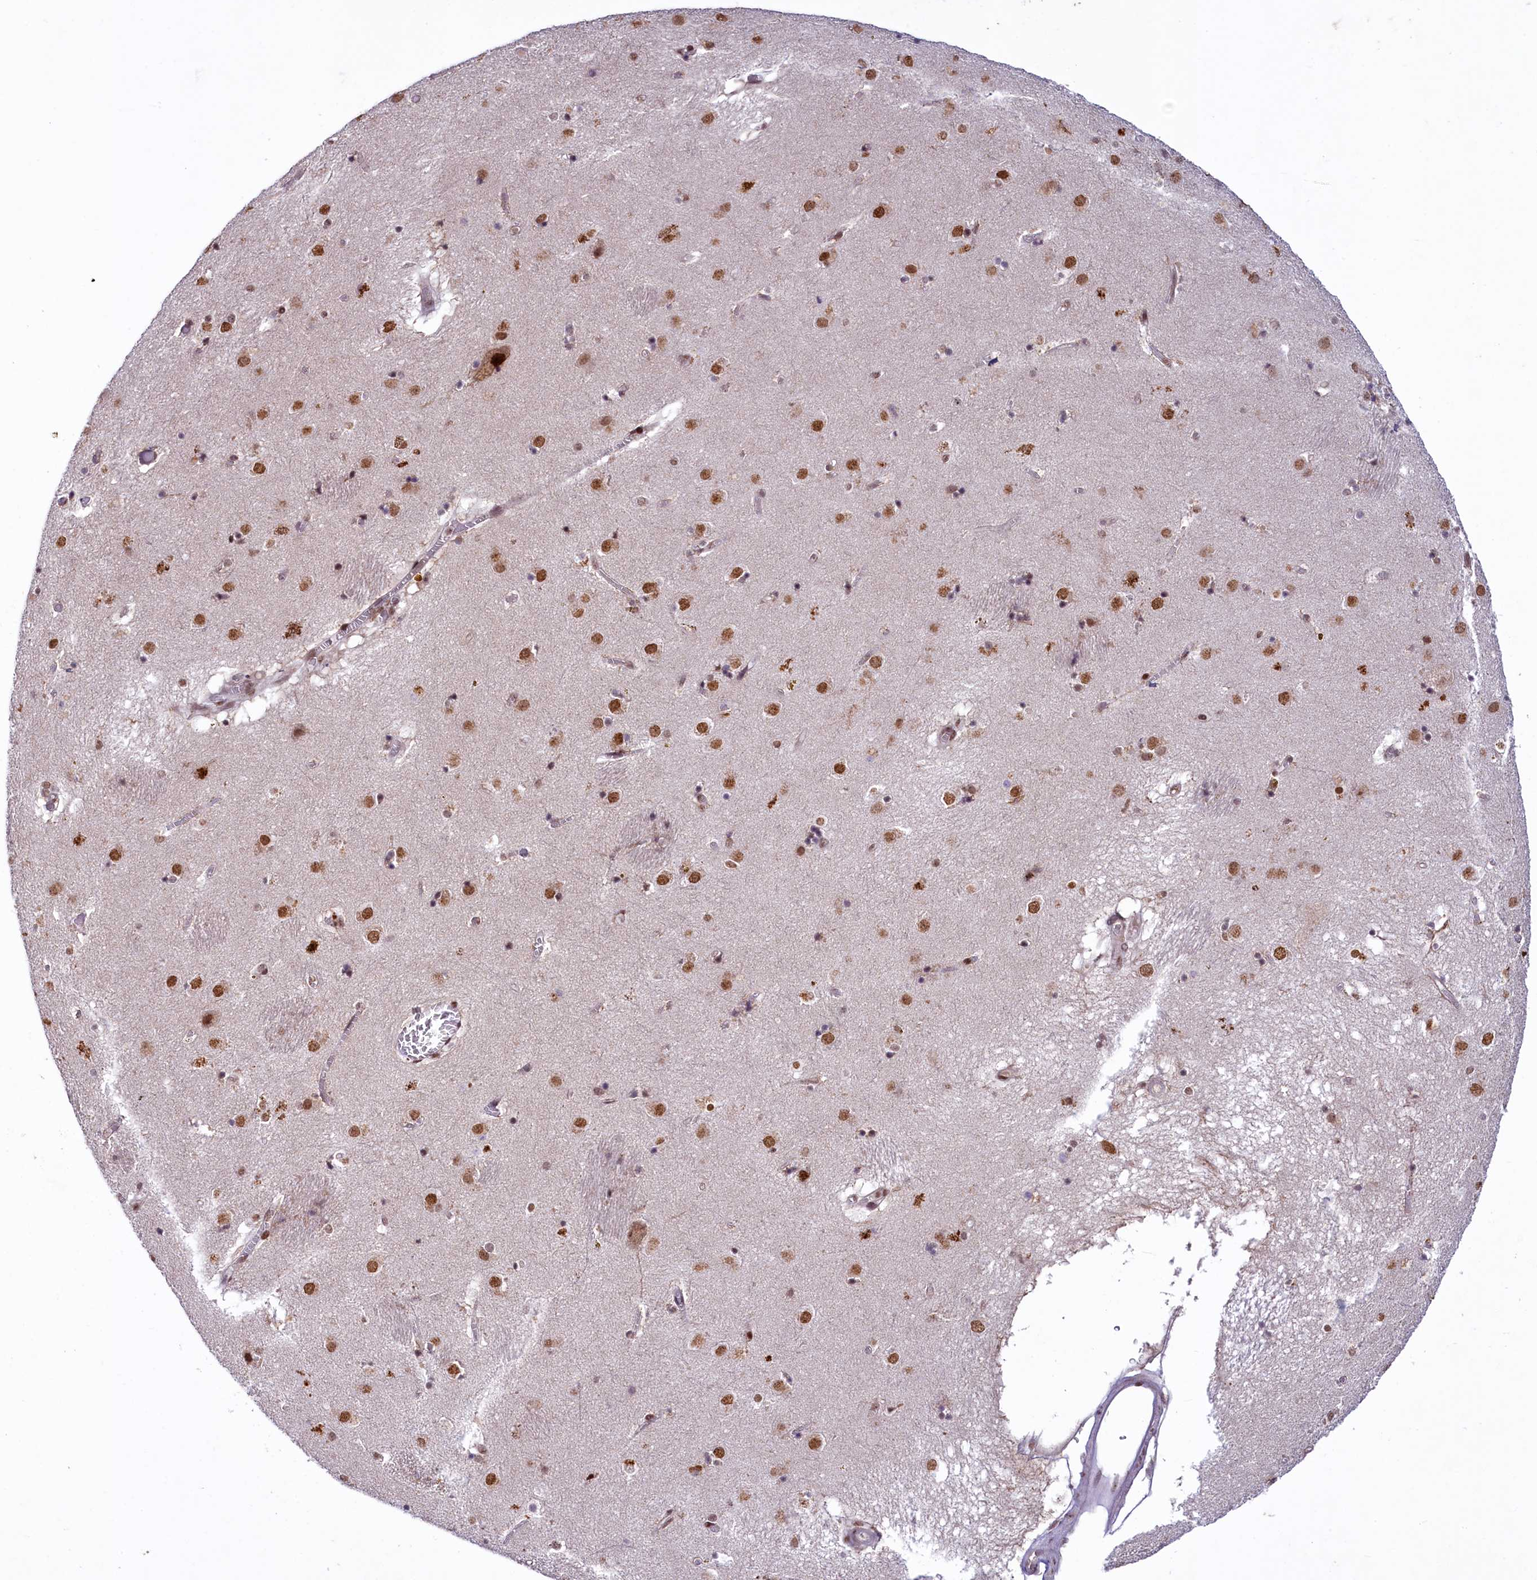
{"staining": {"intensity": "moderate", "quantity": "<25%", "location": "nuclear"}, "tissue": "caudate", "cell_type": "Glial cells", "image_type": "normal", "snomed": [{"axis": "morphology", "description": "Normal tissue, NOS"}, {"axis": "topography", "description": "Lateral ventricle wall"}], "caption": "IHC of normal caudate shows low levels of moderate nuclear expression in about <25% of glial cells. (DAB = brown stain, brightfield microscopy at high magnification).", "gene": "ANKS3", "patient": {"sex": "male", "age": 70}}